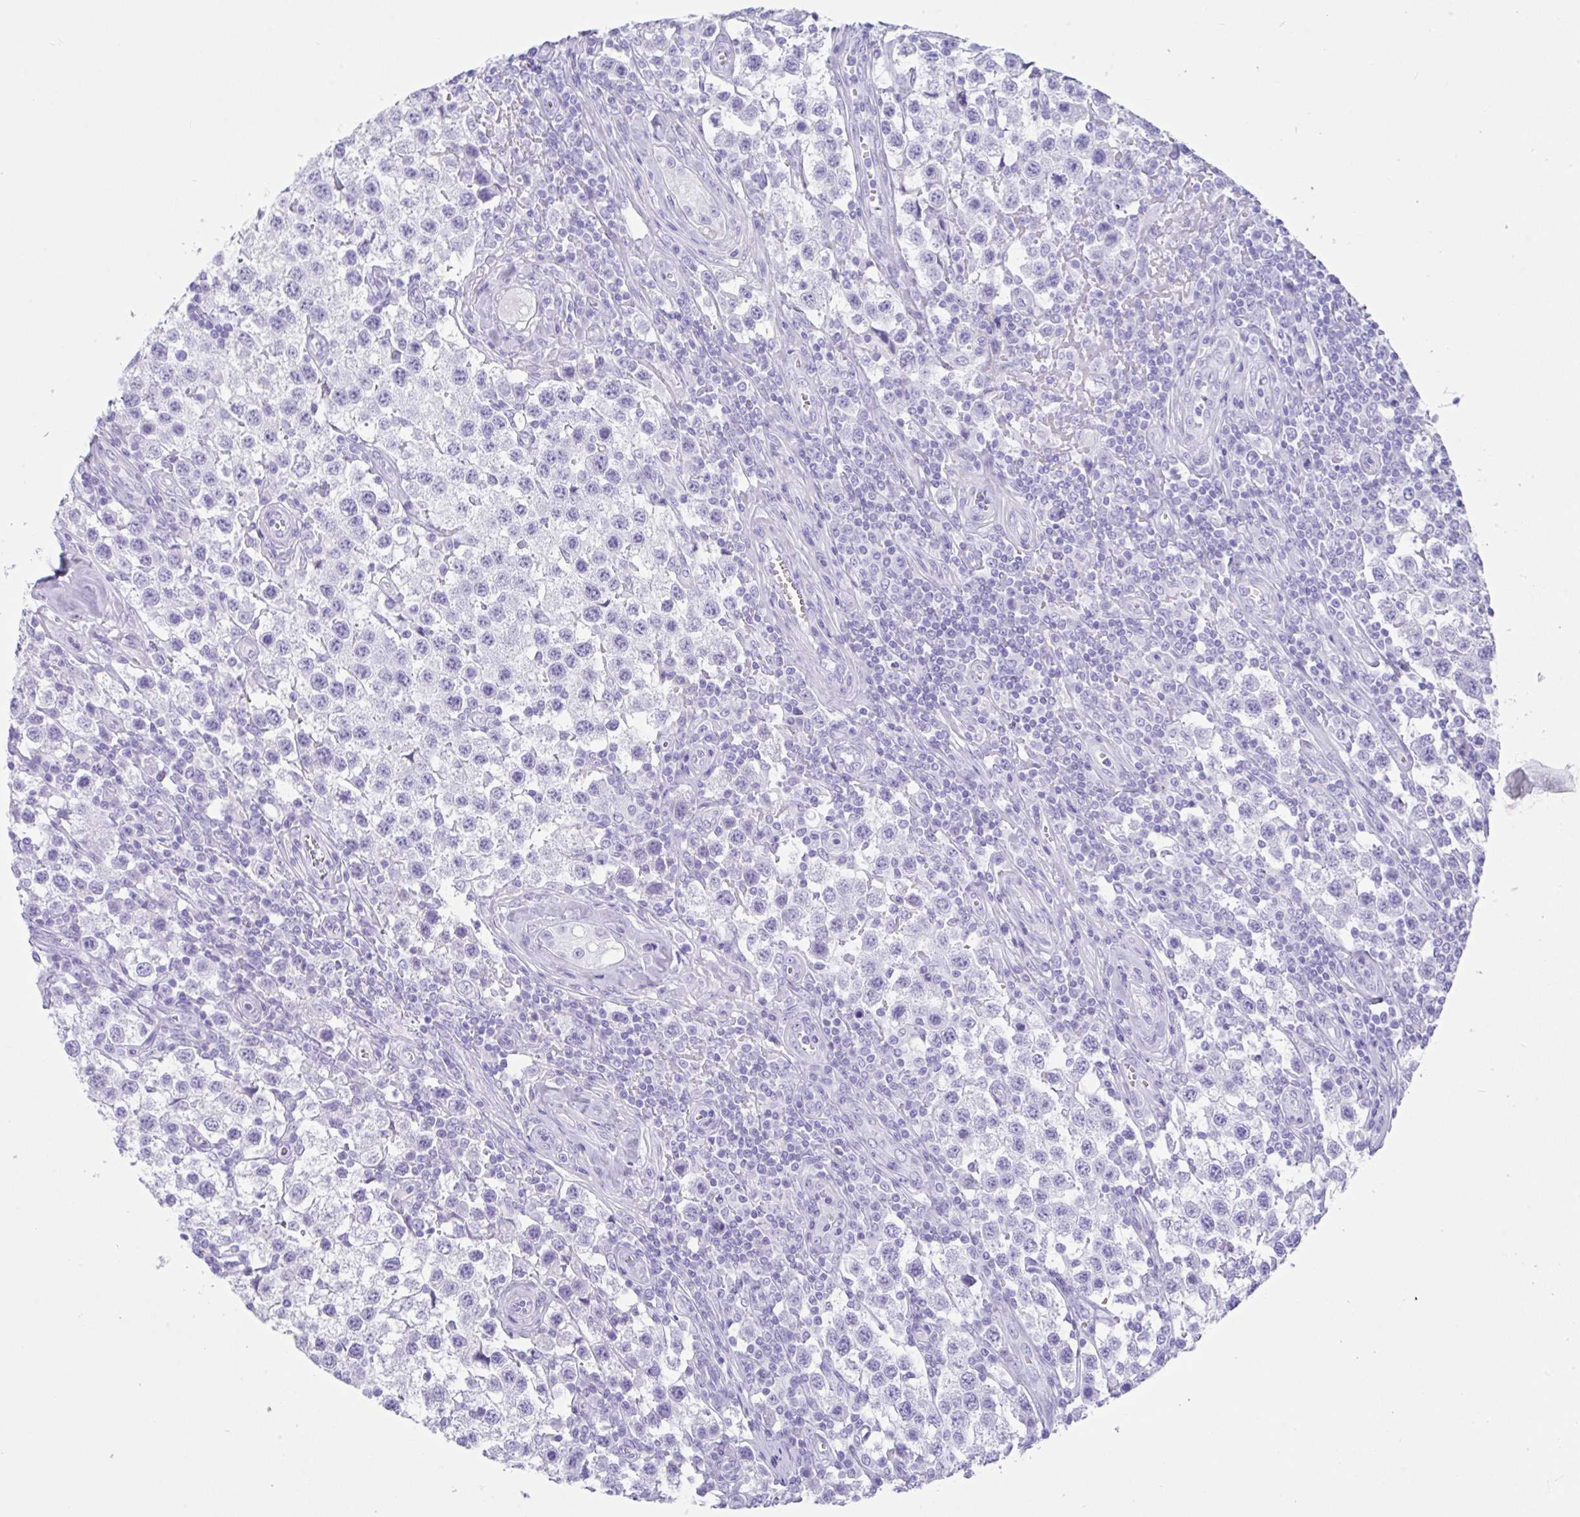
{"staining": {"intensity": "negative", "quantity": "none", "location": "none"}, "tissue": "testis cancer", "cell_type": "Tumor cells", "image_type": "cancer", "snomed": [{"axis": "morphology", "description": "Seminoma, NOS"}, {"axis": "topography", "description": "Testis"}], "caption": "The immunohistochemistry photomicrograph has no significant staining in tumor cells of testis cancer (seminoma) tissue. The staining was performed using DAB to visualize the protein expression in brown, while the nuclei were stained in blue with hematoxylin (Magnification: 20x).", "gene": "CPA1", "patient": {"sex": "male", "age": 34}}